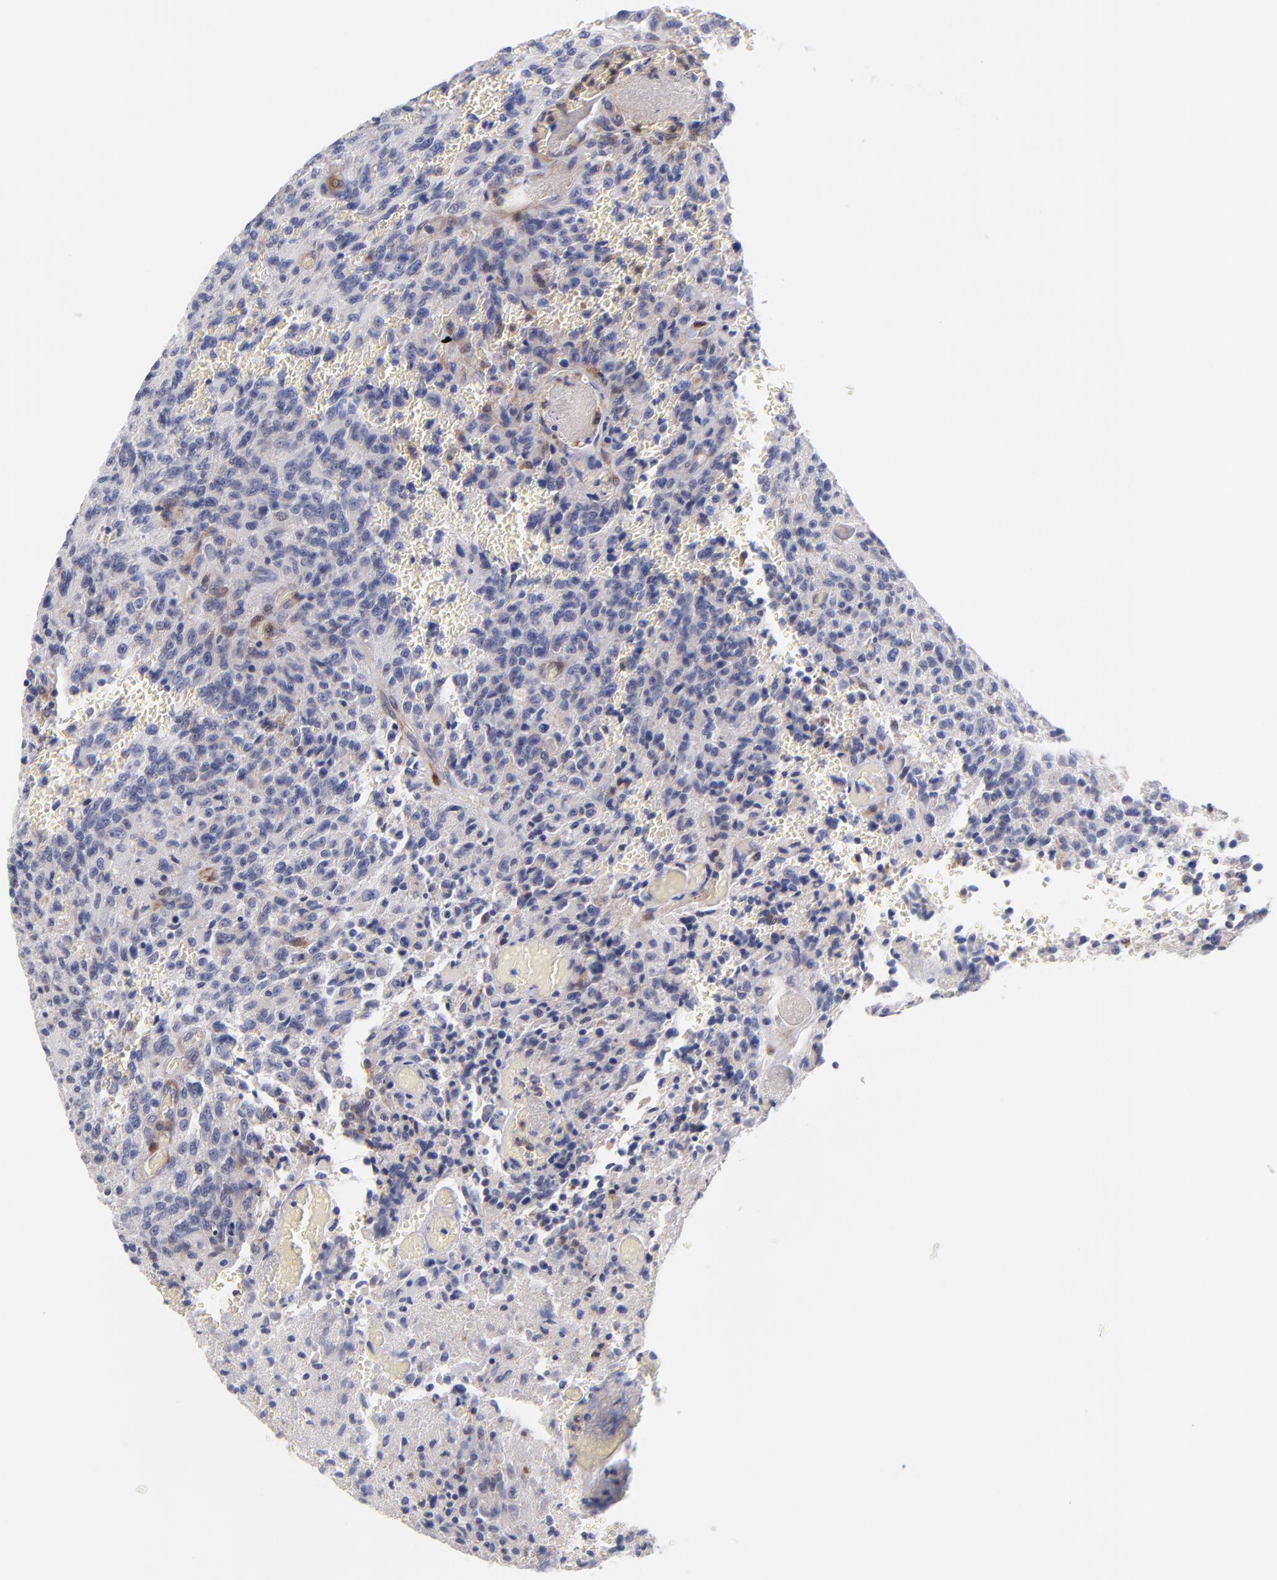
{"staining": {"intensity": "negative", "quantity": "none", "location": "none"}, "tissue": "glioma", "cell_type": "Tumor cells", "image_type": "cancer", "snomed": [{"axis": "morphology", "description": "Normal tissue, NOS"}, {"axis": "morphology", "description": "Glioma, malignant, High grade"}, {"axis": "topography", "description": "Cerebral cortex"}], "caption": "Protein analysis of malignant high-grade glioma shows no significant staining in tumor cells. The staining was performed using DAB (3,3'-diaminobenzidine) to visualize the protein expression in brown, while the nuclei were stained in blue with hematoxylin (Magnification: 20x).", "gene": "BID", "patient": {"sex": "male", "age": 56}}